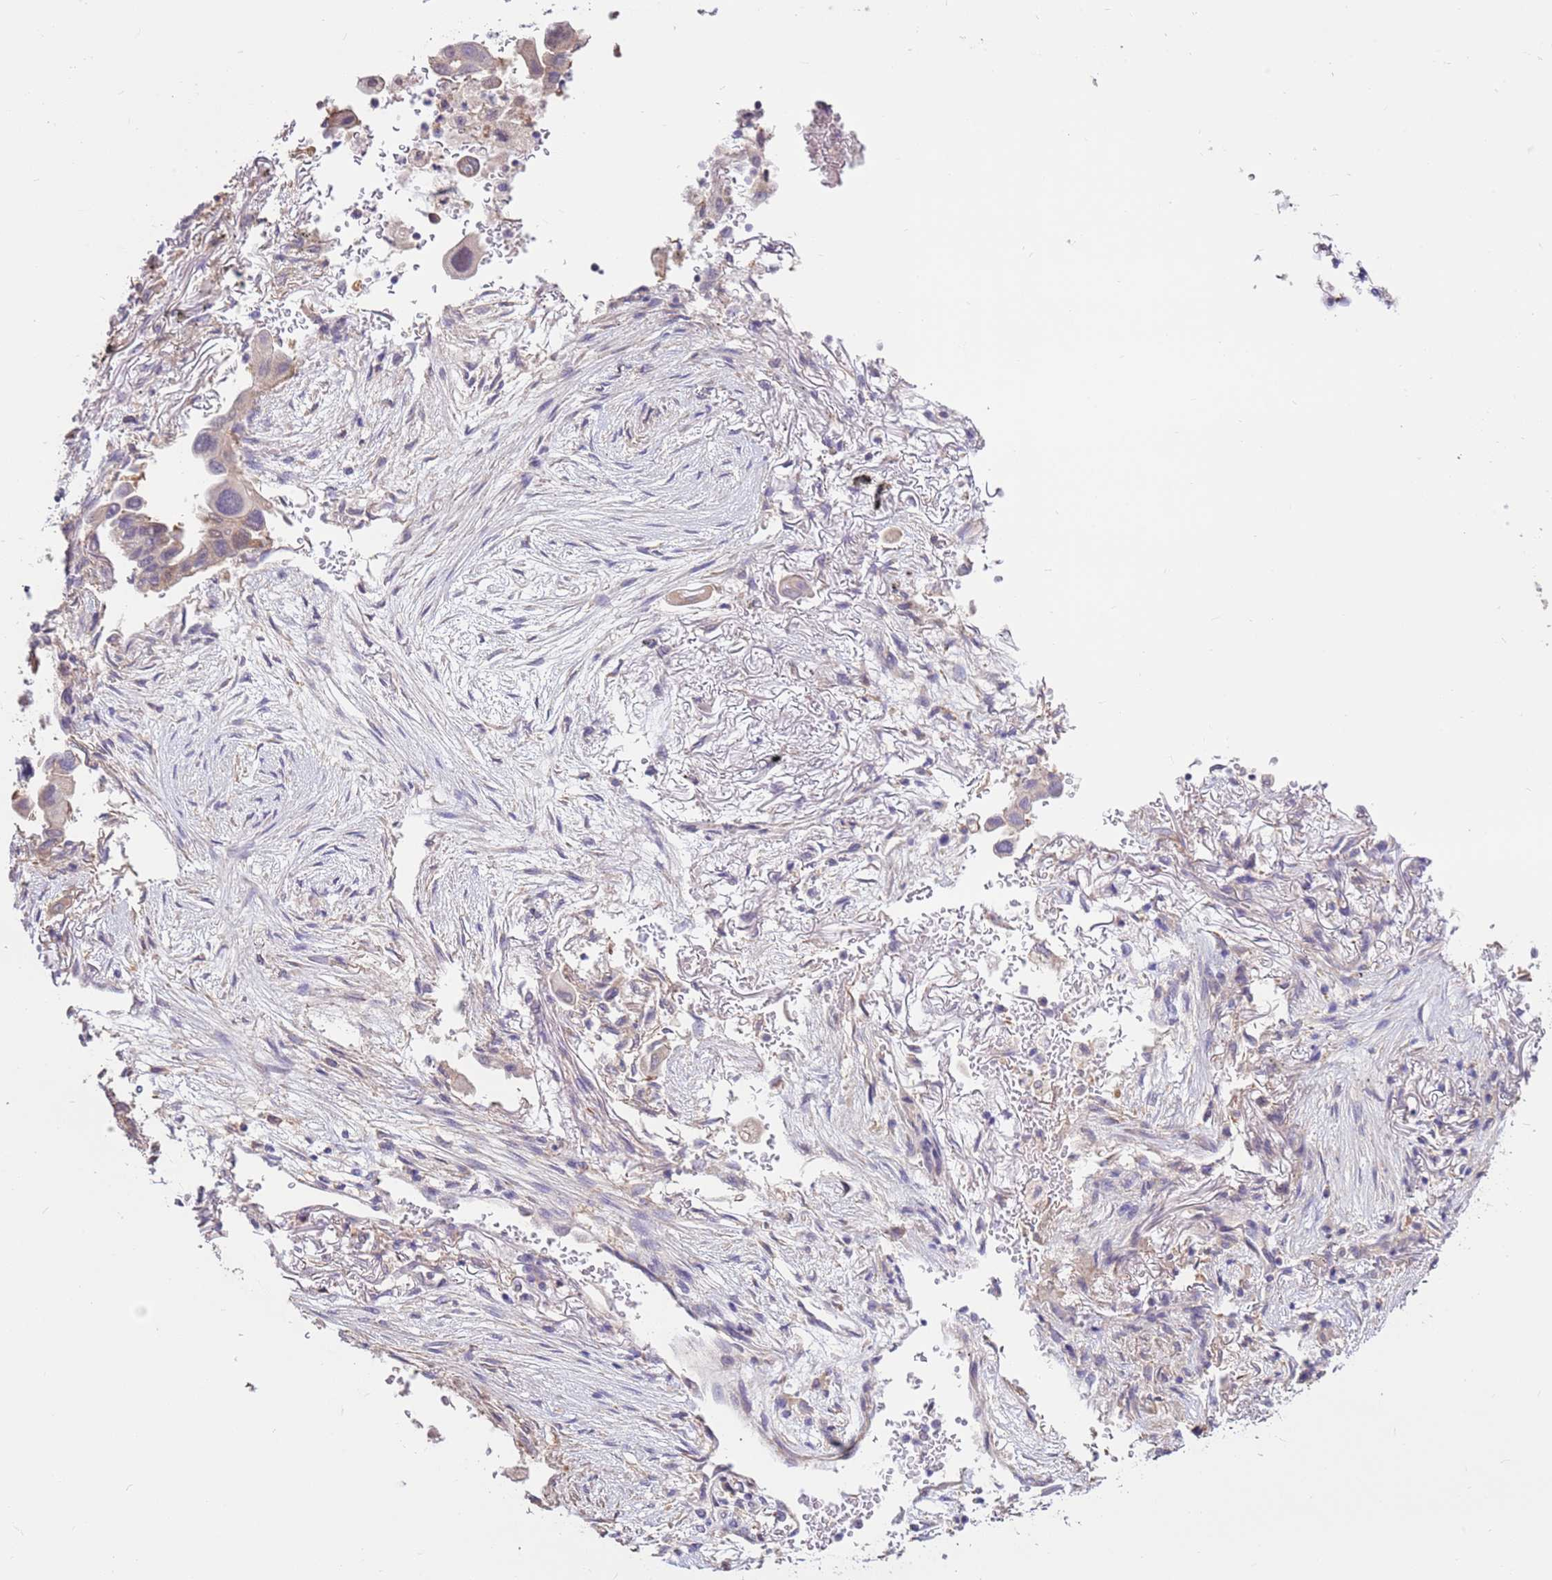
{"staining": {"intensity": "negative", "quantity": "none", "location": "none"}, "tissue": "lung cancer", "cell_type": "Tumor cells", "image_type": "cancer", "snomed": [{"axis": "morphology", "description": "Adenocarcinoma, NOS"}, {"axis": "topography", "description": "Lung"}], "caption": "Adenocarcinoma (lung) was stained to show a protein in brown. There is no significant expression in tumor cells.", "gene": "EVA1B", "patient": {"sex": "female", "age": 76}}